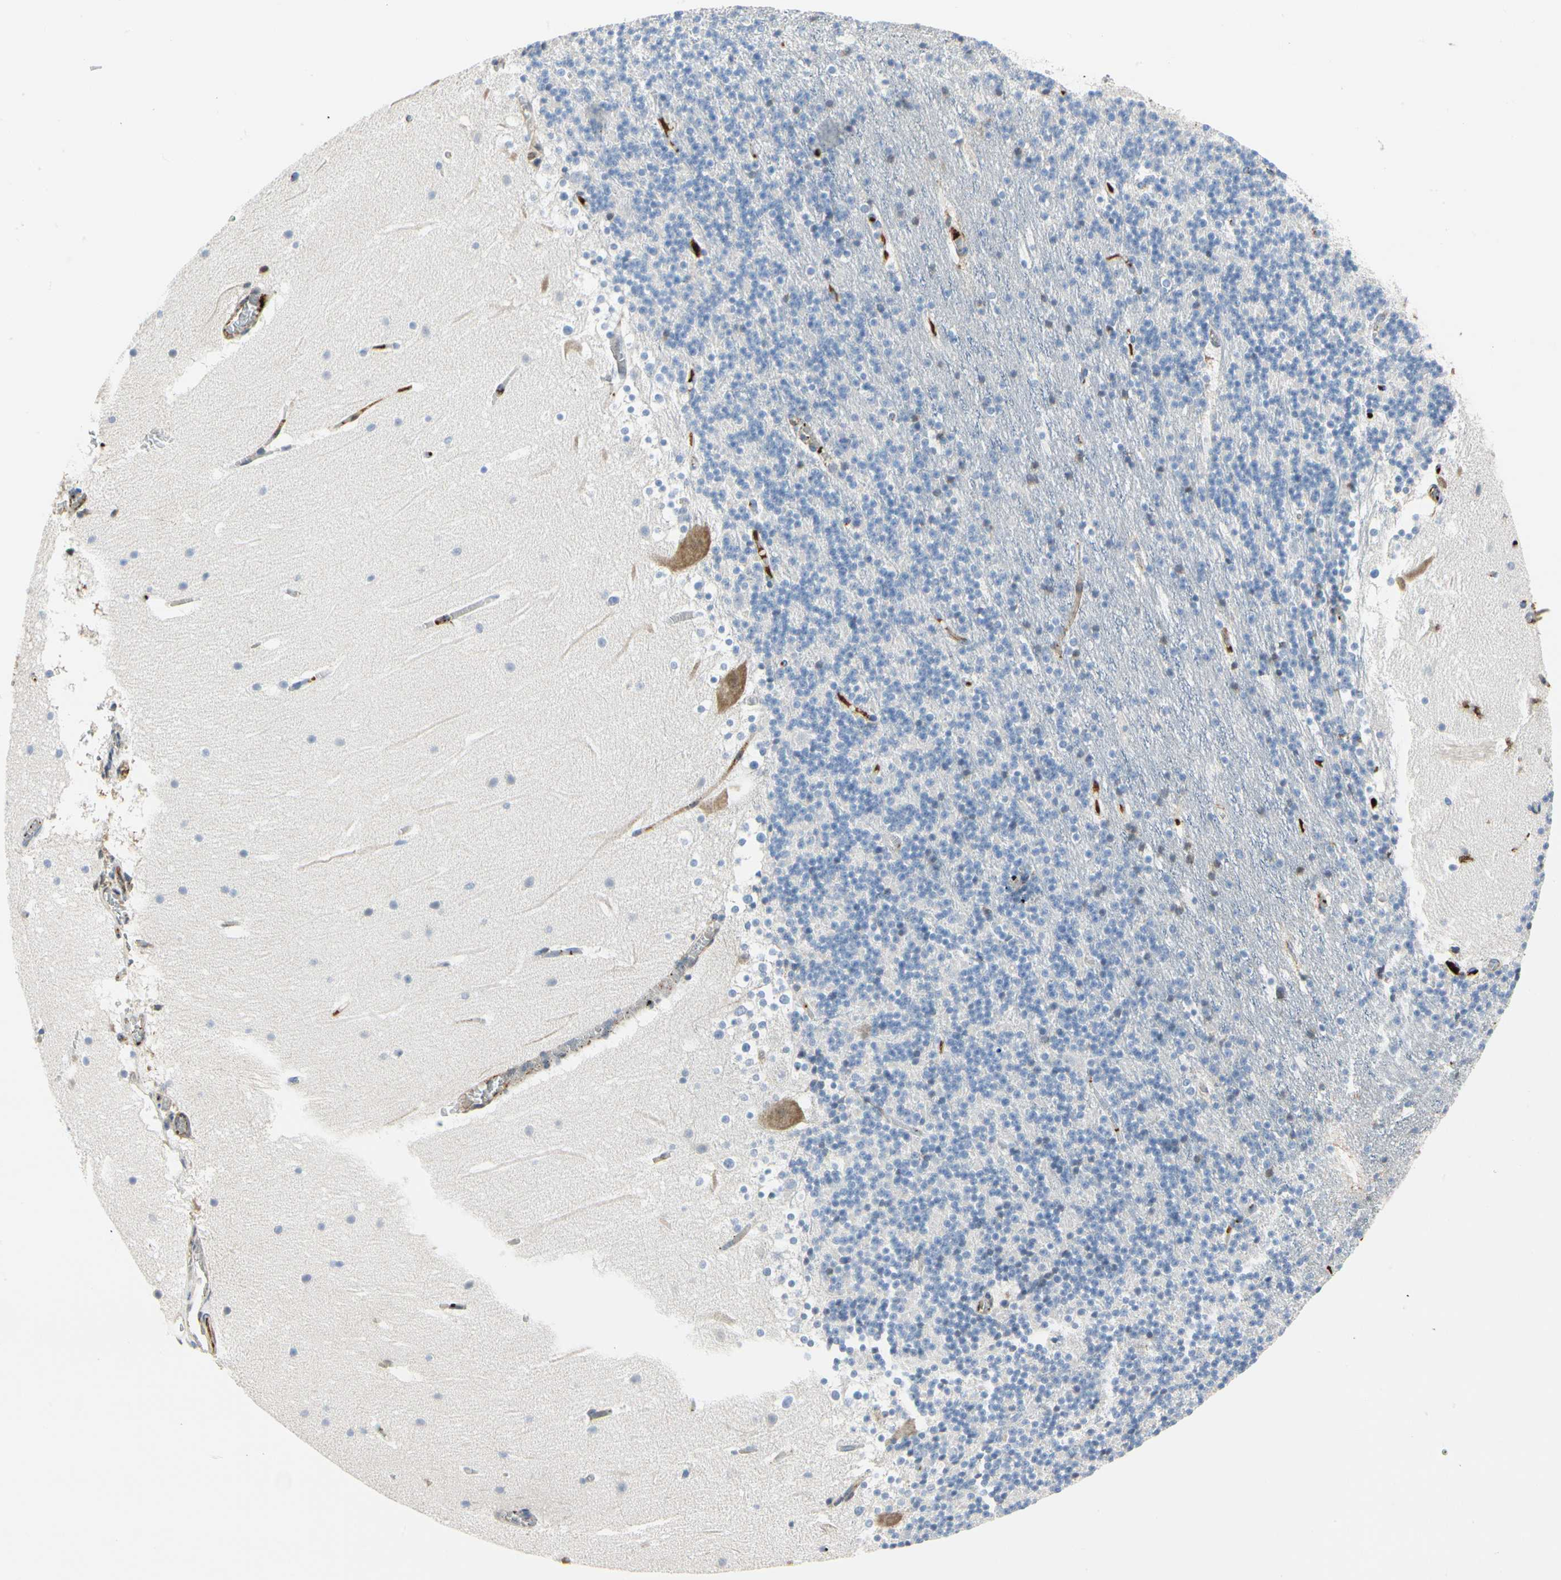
{"staining": {"intensity": "negative", "quantity": "none", "location": "none"}, "tissue": "cerebellum", "cell_type": "Cells in granular layer", "image_type": "normal", "snomed": [{"axis": "morphology", "description": "Normal tissue, NOS"}, {"axis": "topography", "description": "Cerebellum"}], "caption": "Cerebellum was stained to show a protein in brown. There is no significant expression in cells in granular layer. (DAB immunohistochemistry, high magnification).", "gene": "FGB", "patient": {"sex": "male", "age": 45}}